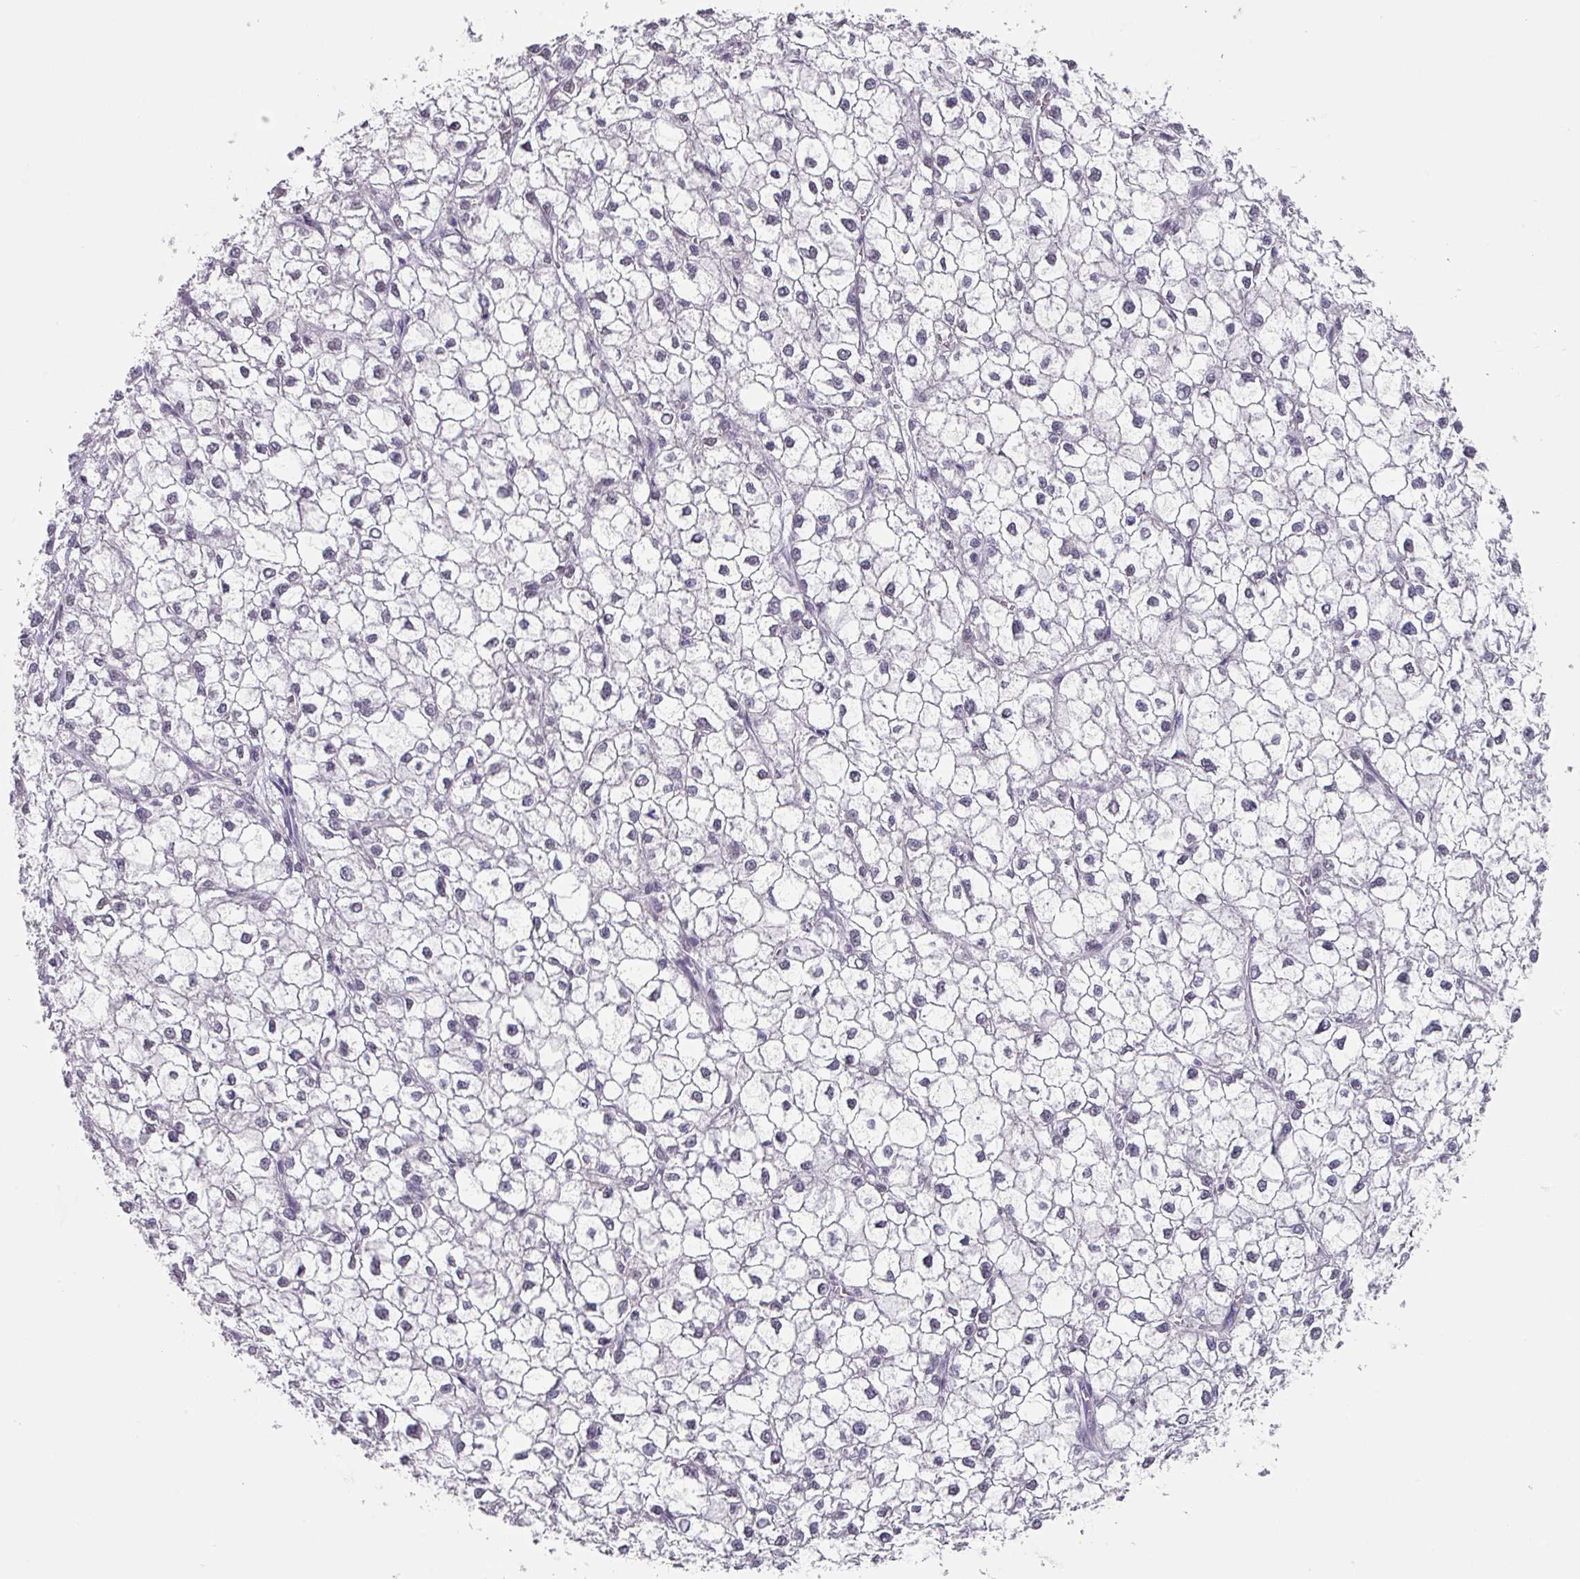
{"staining": {"intensity": "weak", "quantity": "25%-75%", "location": "nuclear"}, "tissue": "liver cancer", "cell_type": "Tumor cells", "image_type": "cancer", "snomed": [{"axis": "morphology", "description": "Carcinoma, Hepatocellular, NOS"}, {"axis": "topography", "description": "Liver"}], "caption": "A photomicrograph showing weak nuclear staining in approximately 25%-75% of tumor cells in liver hepatocellular carcinoma, as visualized by brown immunohistochemical staining.", "gene": "C1QB", "patient": {"sex": "female", "age": 43}}